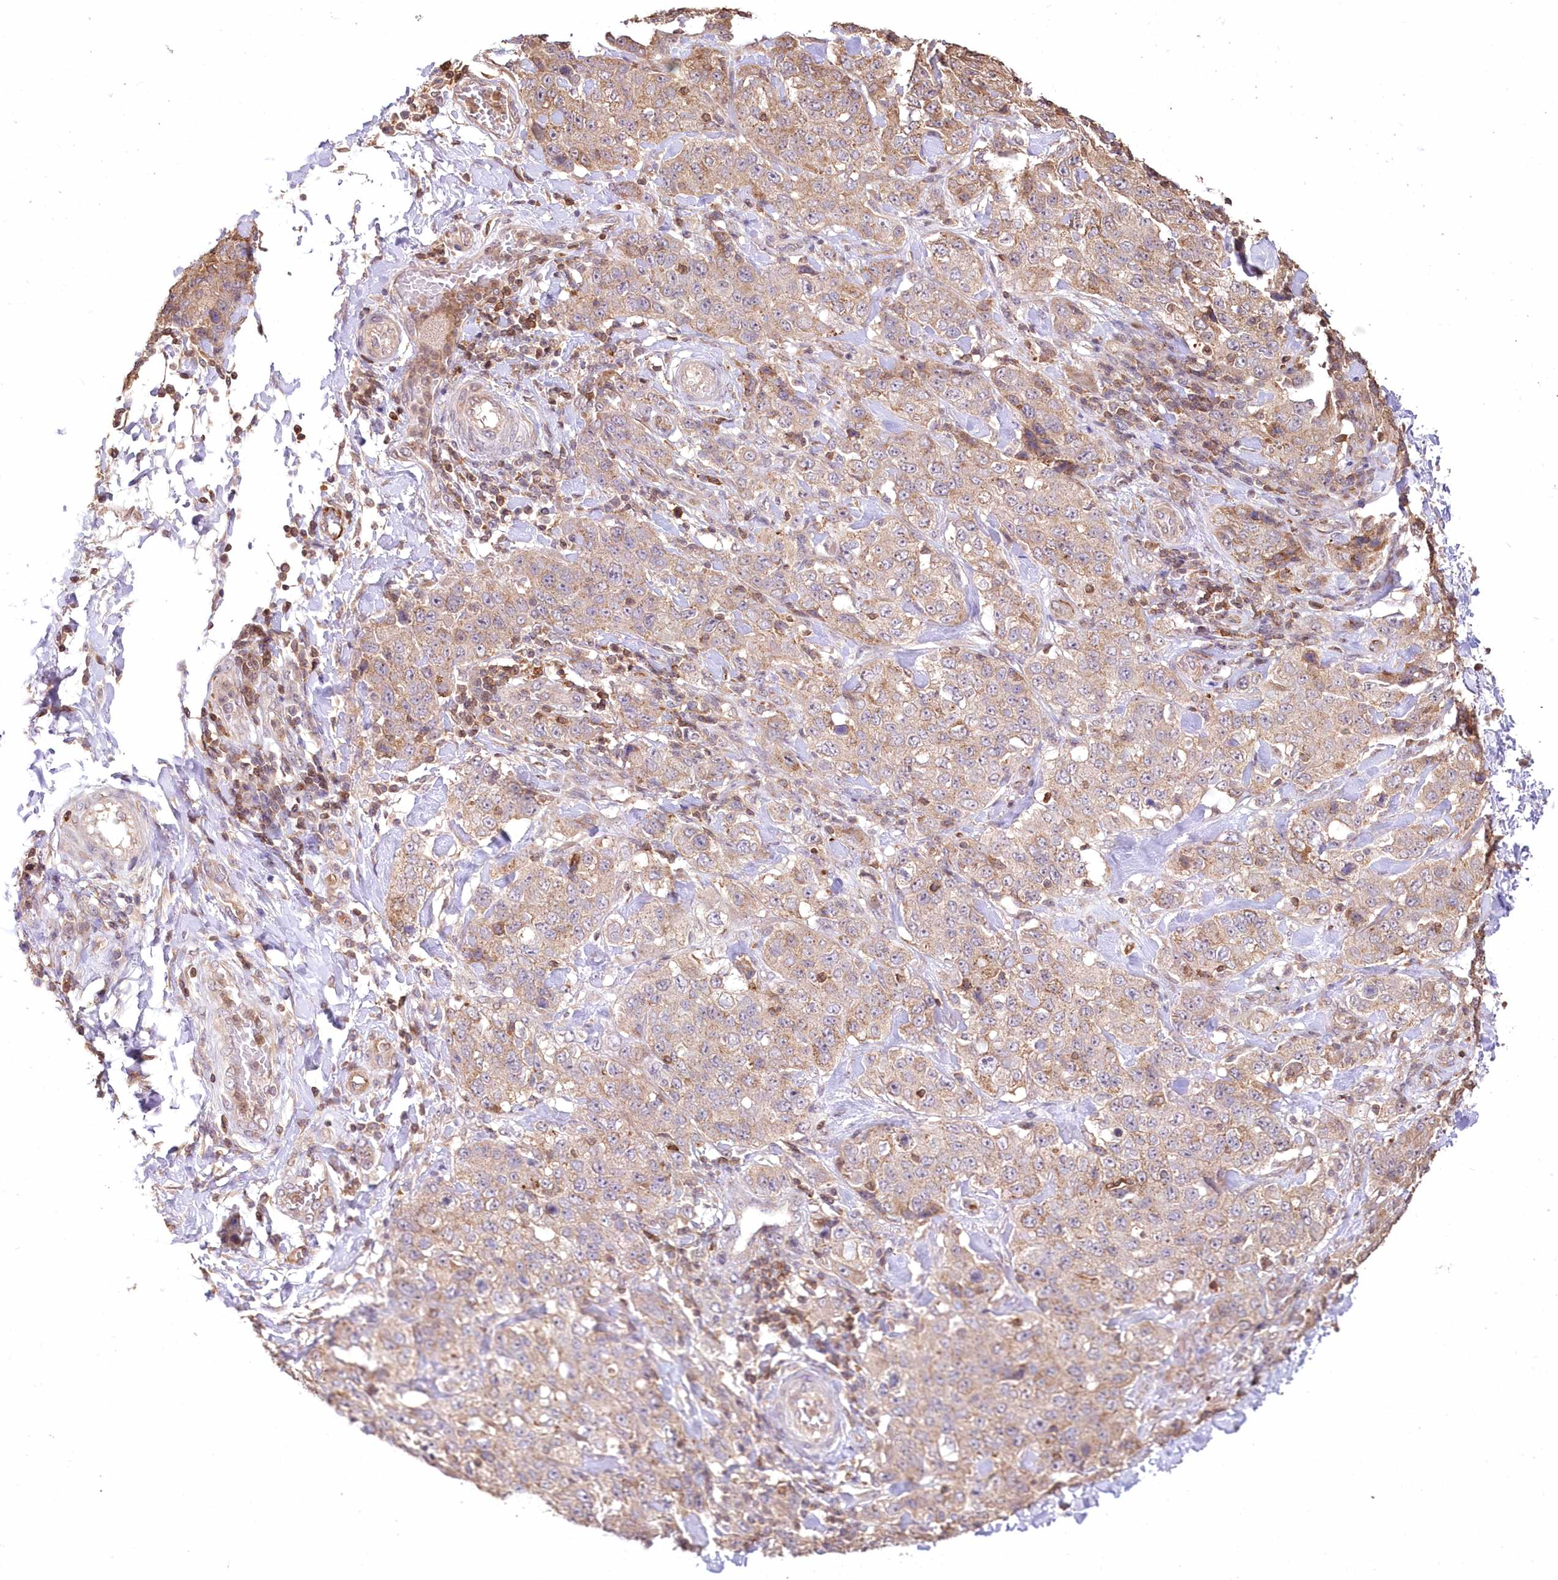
{"staining": {"intensity": "weak", "quantity": "25%-75%", "location": "cytoplasmic/membranous"}, "tissue": "stomach cancer", "cell_type": "Tumor cells", "image_type": "cancer", "snomed": [{"axis": "morphology", "description": "Adenocarcinoma, NOS"}, {"axis": "topography", "description": "Stomach"}], "caption": "A brown stain shows weak cytoplasmic/membranous staining of a protein in adenocarcinoma (stomach) tumor cells. (Brightfield microscopy of DAB IHC at high magnification).", "gene": "STK17B", "patient": {"sex": "male", "age": 48}}